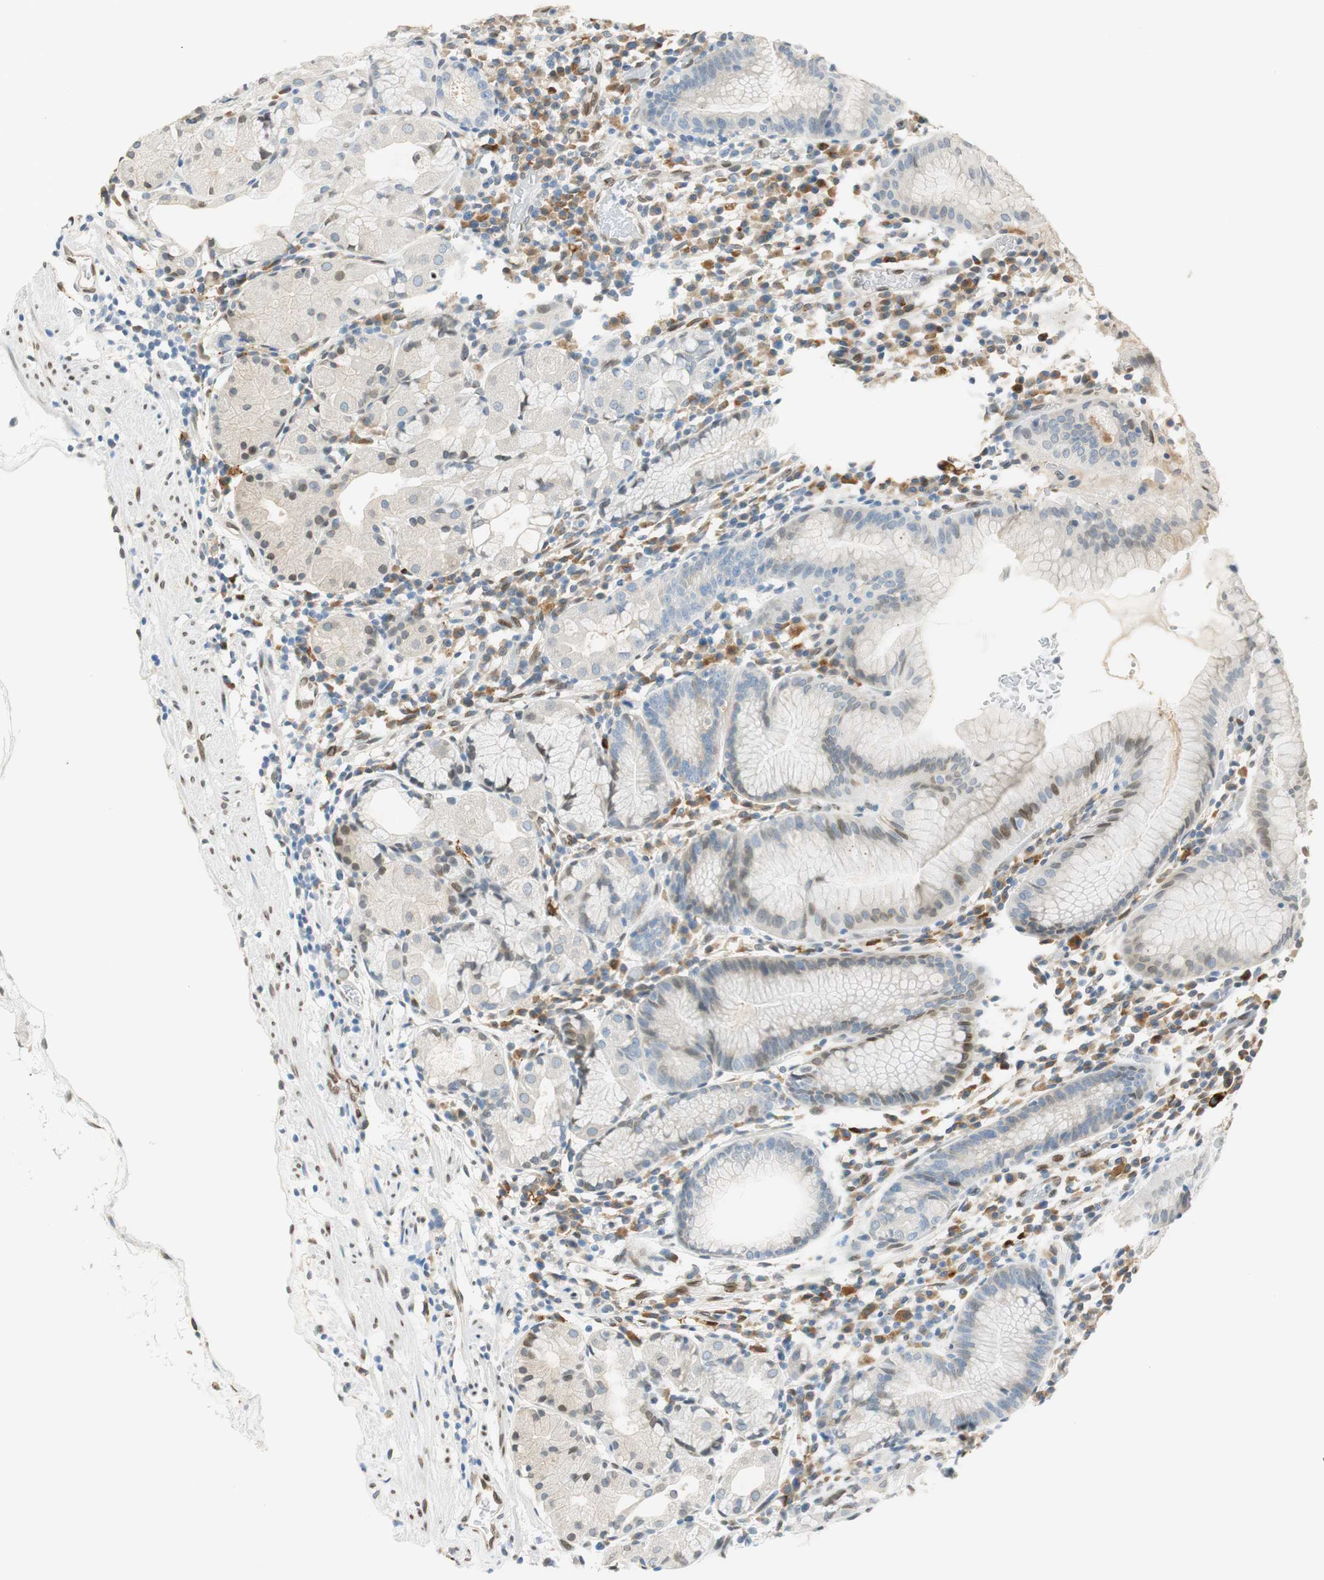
{"staining": {"intensity": "moderate", "quantity": "25%-75%", "location": "cytoplasmic/membranous"}, "tissue": "stomach", "cell_type": "Glandular cells", "image_type": "normal", "snomed": [{"axis": "morphology", "description": "Normal tissue, NOS"}, {"axis": "topography", "description": "Stomach"}, {"axis": "topography", "description": "Stomach, lower"}], "caption": "Immunohistochemical staining of unremarkable human stomach shows moderate cytoplasmic/membranous protein positivity in approximately 25%-75% of glandular cells.", "gene": "TMEM260", "patient": {"sex": "female", "age": 75}}